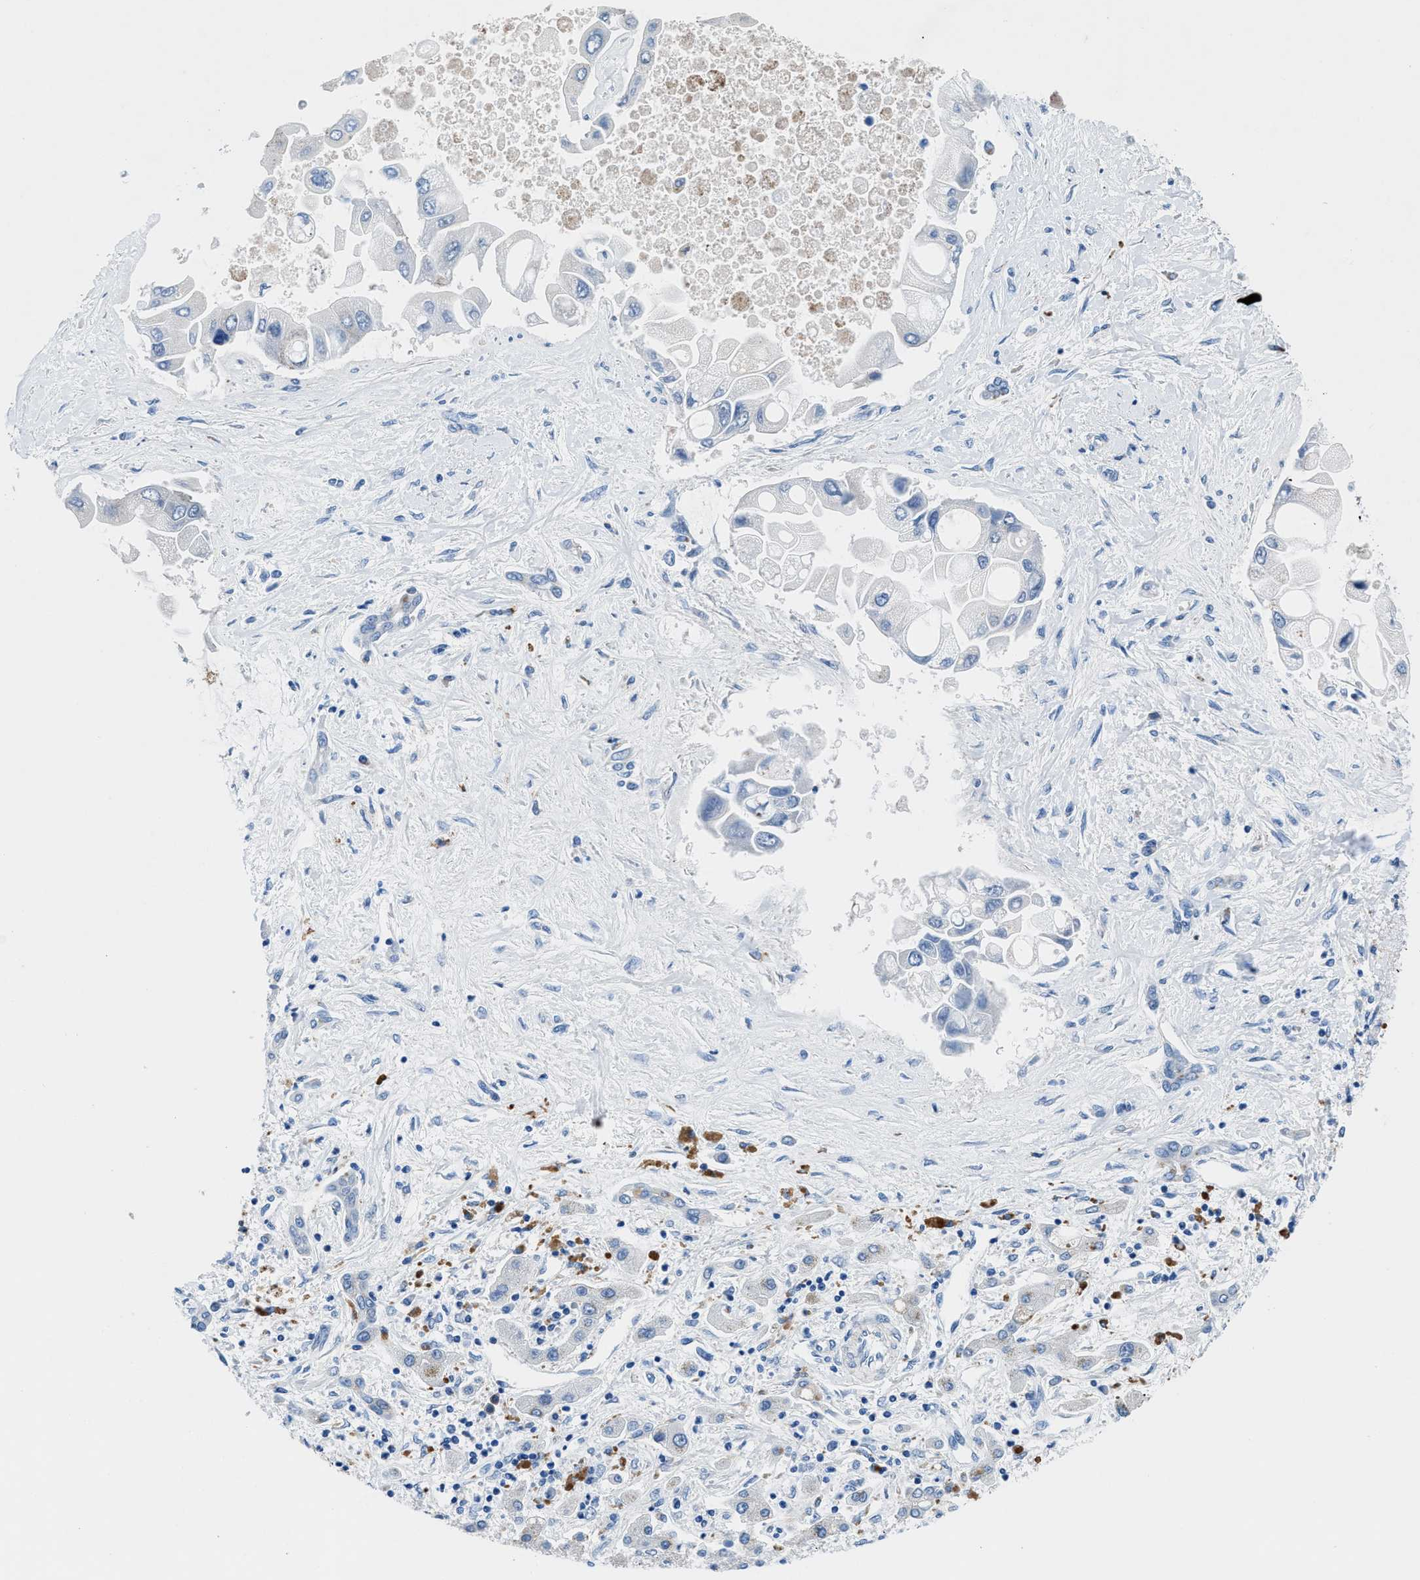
{"staining": {"intensity": "negative", "quantity": "none", "location": "none"}, "tissue": "liver cancer", "cell_type": "Tumor cells", "image_type": "cancer", "snomed": [{"axis": "morphology", "description": "Cholangiocarcinoma"}, {"axis": "topography", "description": "Liver"}], "caption": "This is an IHC micrograph of liver cholangiocarcinoma. There is no staining in tumor cells.", "gene": "UAP1", "patient": {"sex": "male", "age": 50}}